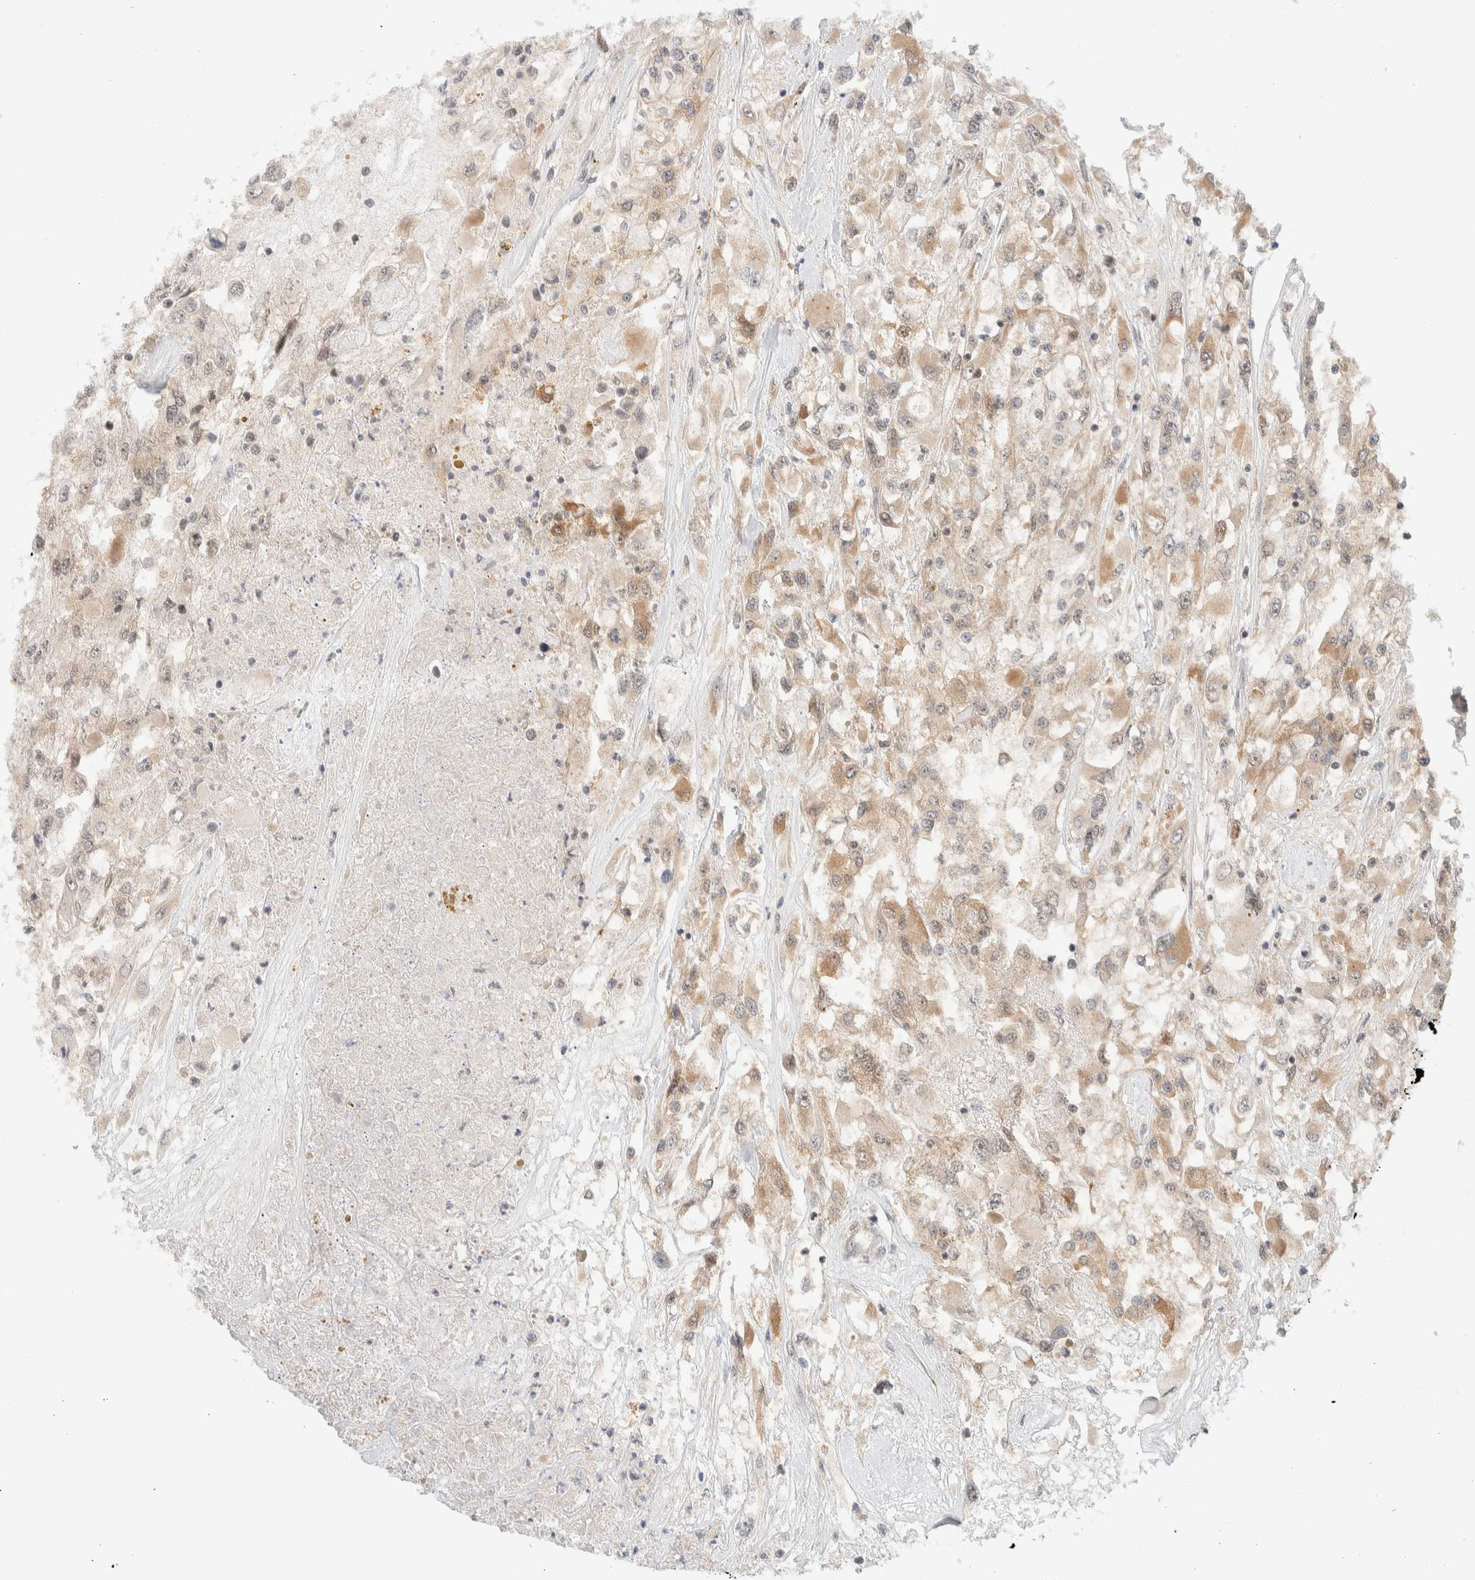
{"staining": {"intensity": "weak", "quantity": "25%-75%", "location": "cytoplasmic/membranous"}, "tissue": "renal cancer", "cell_type": "Tumor cells", "image_type": "cancer", "snomed": [{"axis": "morphology", "description": "Adenocarcinoma, NOS"}, {"axis": "topography", "description": "Kidney"}], "caption": "Adenocarcinoma (renal) stained with DAB (3,3'-diaminobenzidine) immunohistochemistry shows low levels of weak cytoplasmic/membranous positivity in approximately 25%-75% of tumor cells.", "gene": "C8orf76", "patient": {"sex": "female", "age": 52}}